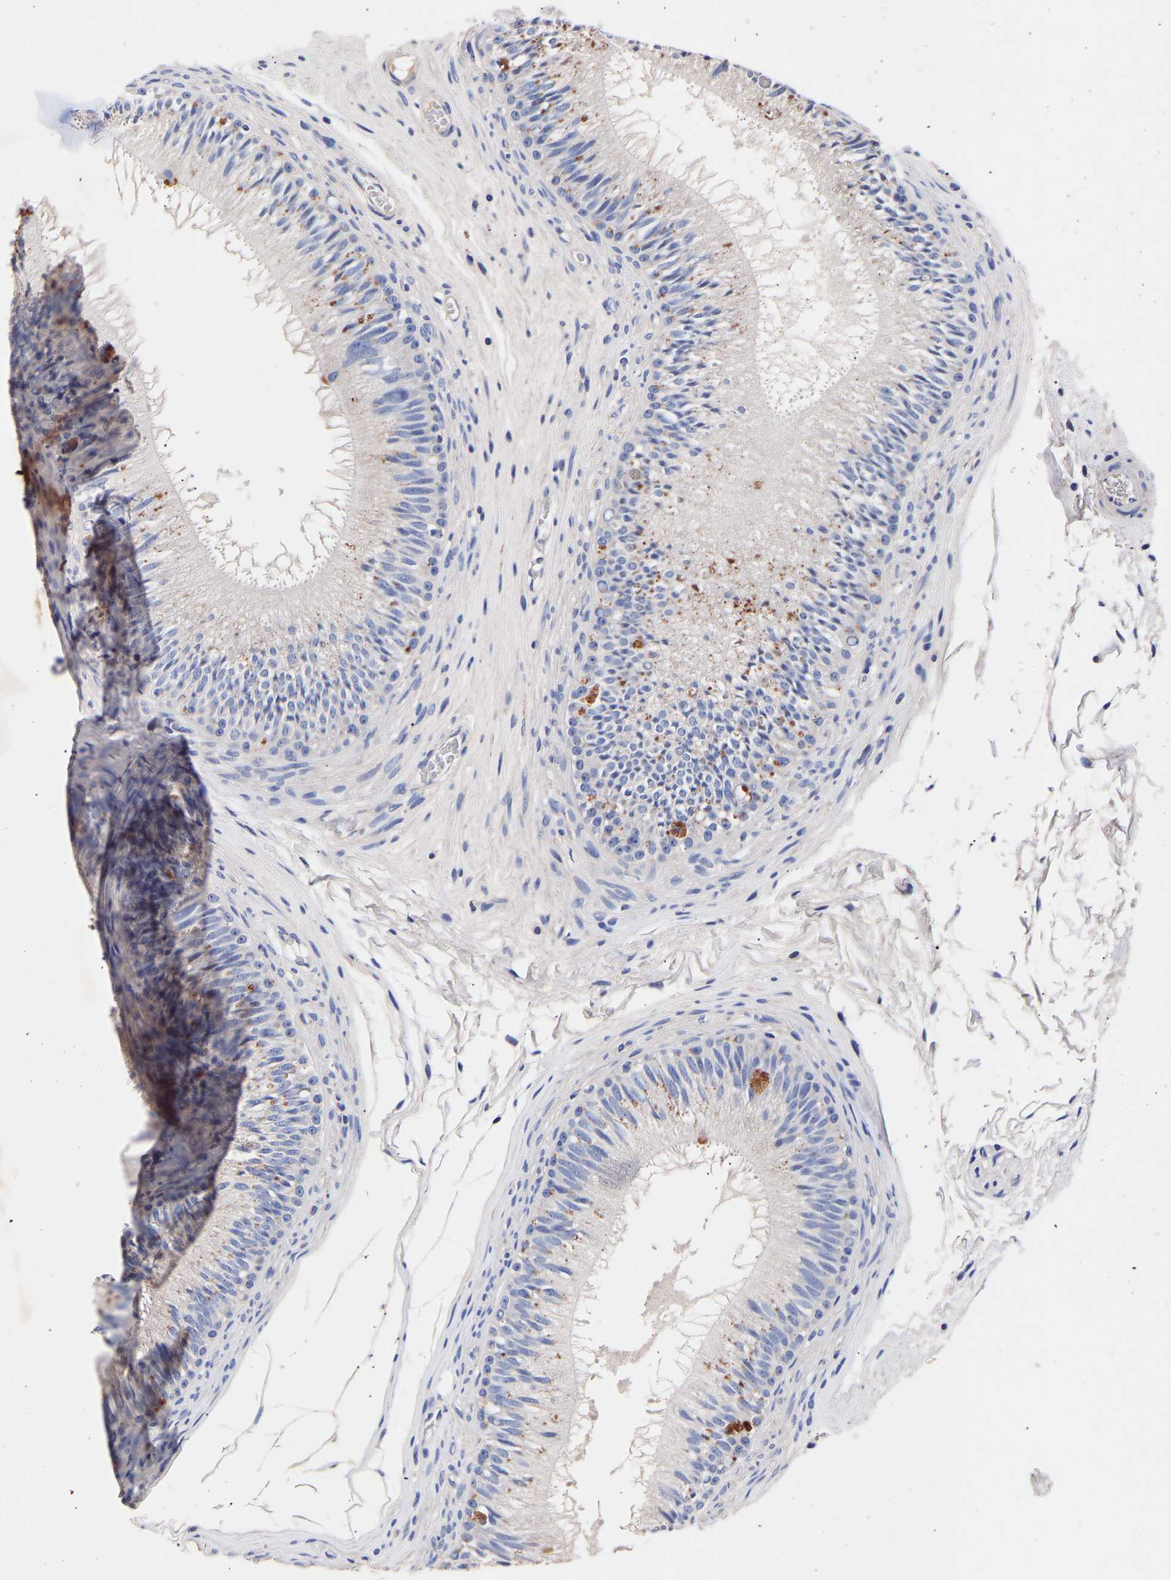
{"staining": {"intensity": "negative", "quantity": "none", "location": "none"}, "tissue": "epididymis", "cell_type": "Glandular cells", "image_type": "normal", "snomed": [{"axis": "morphology", "description": "Normal tissue, NOS"}, {"axis": "topography", "description": "Testis"}, {"axis": "topography", "description": "Epididymis"}], "caption": "This is a image of immunohistochemistry (IHC) staining of normal epididymis, which shows no staining in glandular cells.", "gene": "SEM1", "patient": {"sex": "male", "age": 36}}